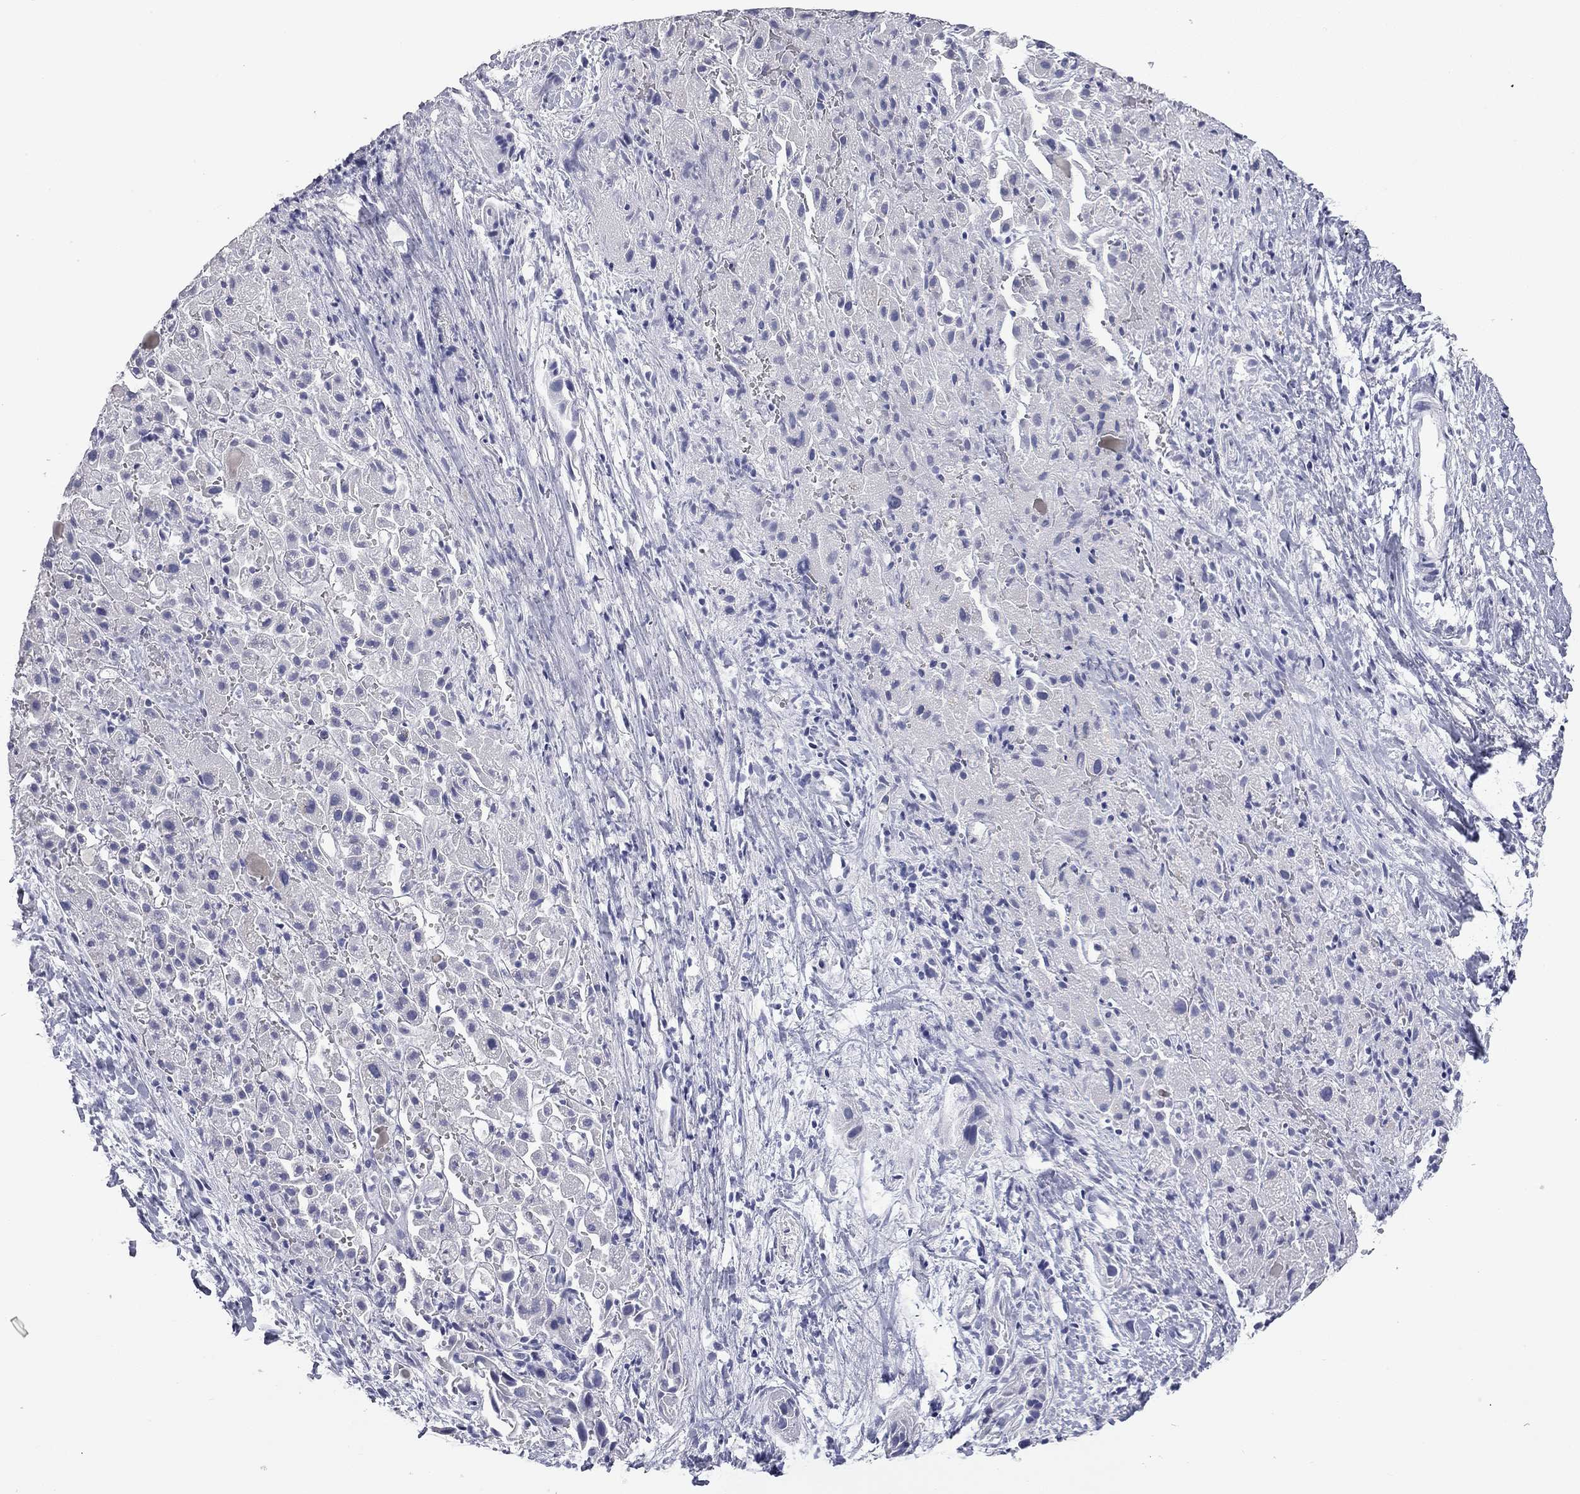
{"staining": {"intensity": "negative", "quantity": "none", "location": "none"}, "tissue": "liver cancer", "cell_type": "Tumor cells", "image_type": "cancer", "snomed": [{"axis": "morphology", "description": "Cholangiocarcinoma"}, {"axis": "topography", "description": "Liver"}], "caption": "Immunohistochemistry (IHC) photomicrograph of neoplastic tissue: liver cancer stained with DAB reveals no significant protein staining in tumor cells.", "gene": "AK8", "patient": {"sex": "female", "age": 52}}